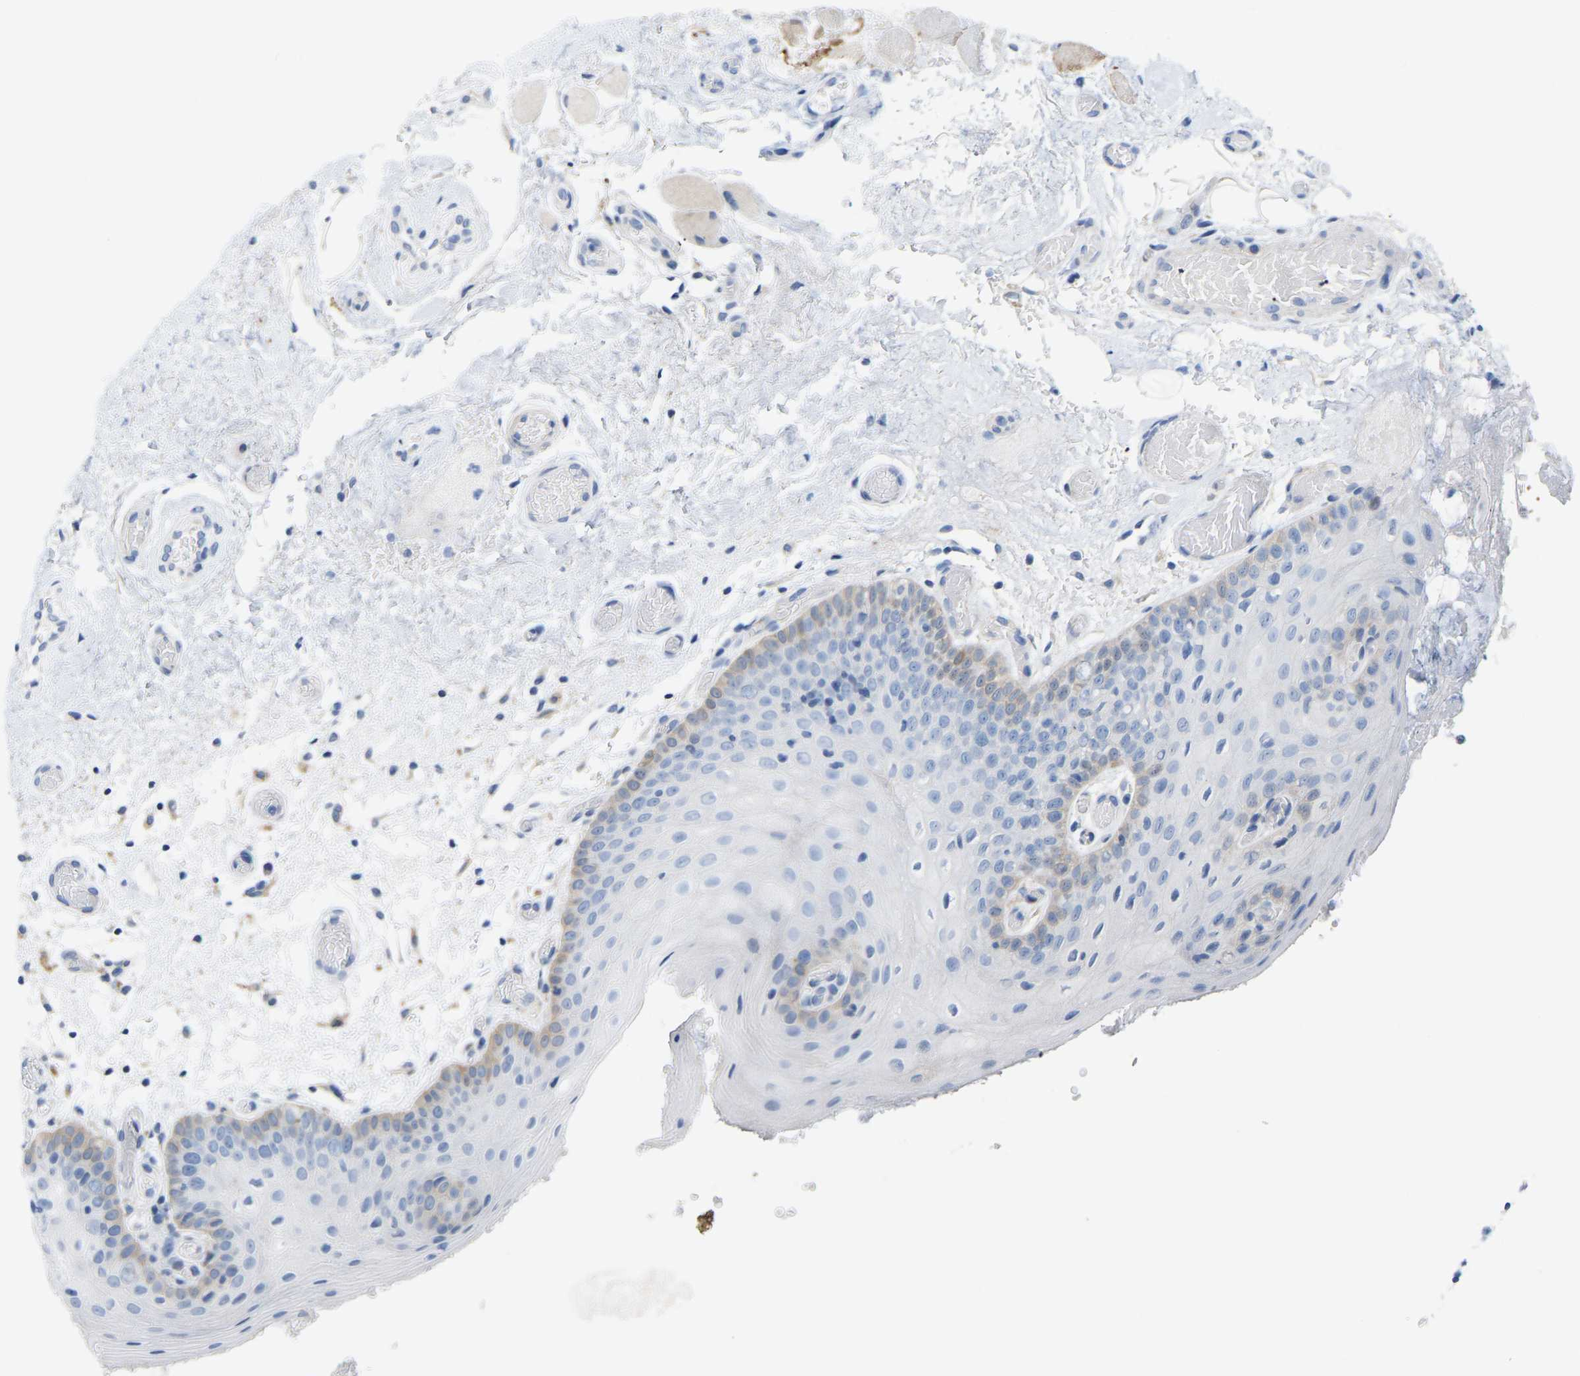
{"staining": {"intensity": "moderate", "quantity": "<25%", "location": "cytoplasmic/membranous"}, "tissue": "oral mucosa", "cell_type": "Squamous epithelial cells", "image_type": "normal", "snomed": [{"axis": "morphology", "description": "Normal tissue, NOS"}, {"axis": "morphology", "description": "Squamous cell carcinoma, NOS"}, {"axis": "topography", "description": "Oral tissue"}, {"axis": "topography", "description": "Head-Neck"}], "caption": "Immunohistochemical staining of unremarkable oral mucosa exhibits <25% levels of moderate cytoplasmic/membranous protein expression in approximately <25% of squamous epithelial cells. The staining was performed using DAB (3,3'-diaminobenzidine) to visualize the protein expression in brown, while the nuclei were stained in blue with hematoxylin (Magnification: 20x).", "gene": "ABTB2", "patient": {"sex": "male", "age": 71}}